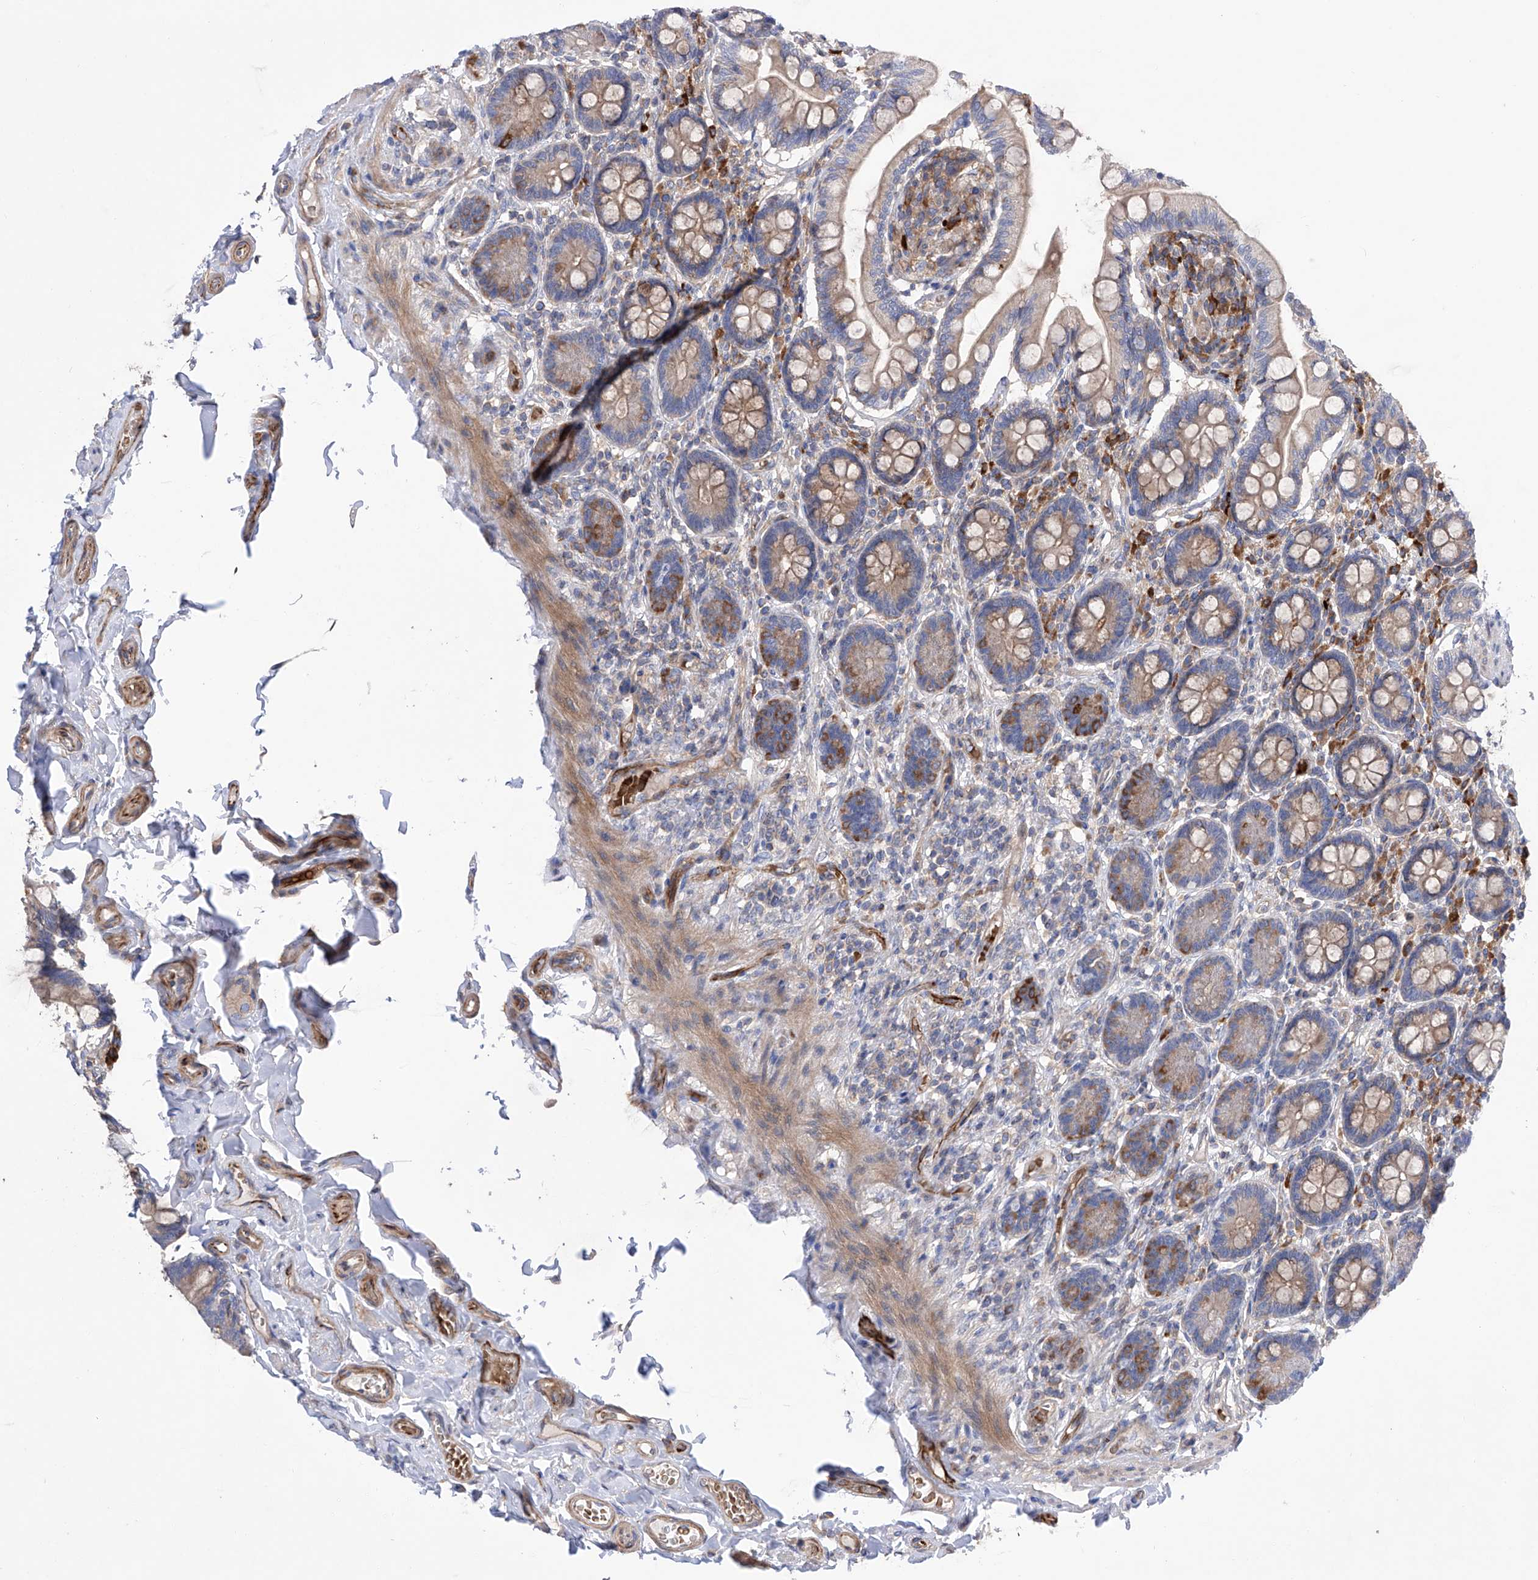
{"staining": {"intensity": "moderate", "quantity": "<25%", "location": "cytoplasmic/membranous"}, "tissue": "small intestine", "cell_type": "Glandular cells", "image_type": "normal", "snomed": [{"axis": "morphology", "description": "Normal tissue, NOS"}, {"axis": "topography", "description": "Small intestine"}], "caption": "Immunohistochemistry (DAB (3,3'-diaminobenzidine)) staining of normal small intestine displays moderate cytoplasmic/membranous protein expression in approximately <25% of glandular cells.", "gene": "NFATC4", "patient": {"sex": "female", "age": 64}}